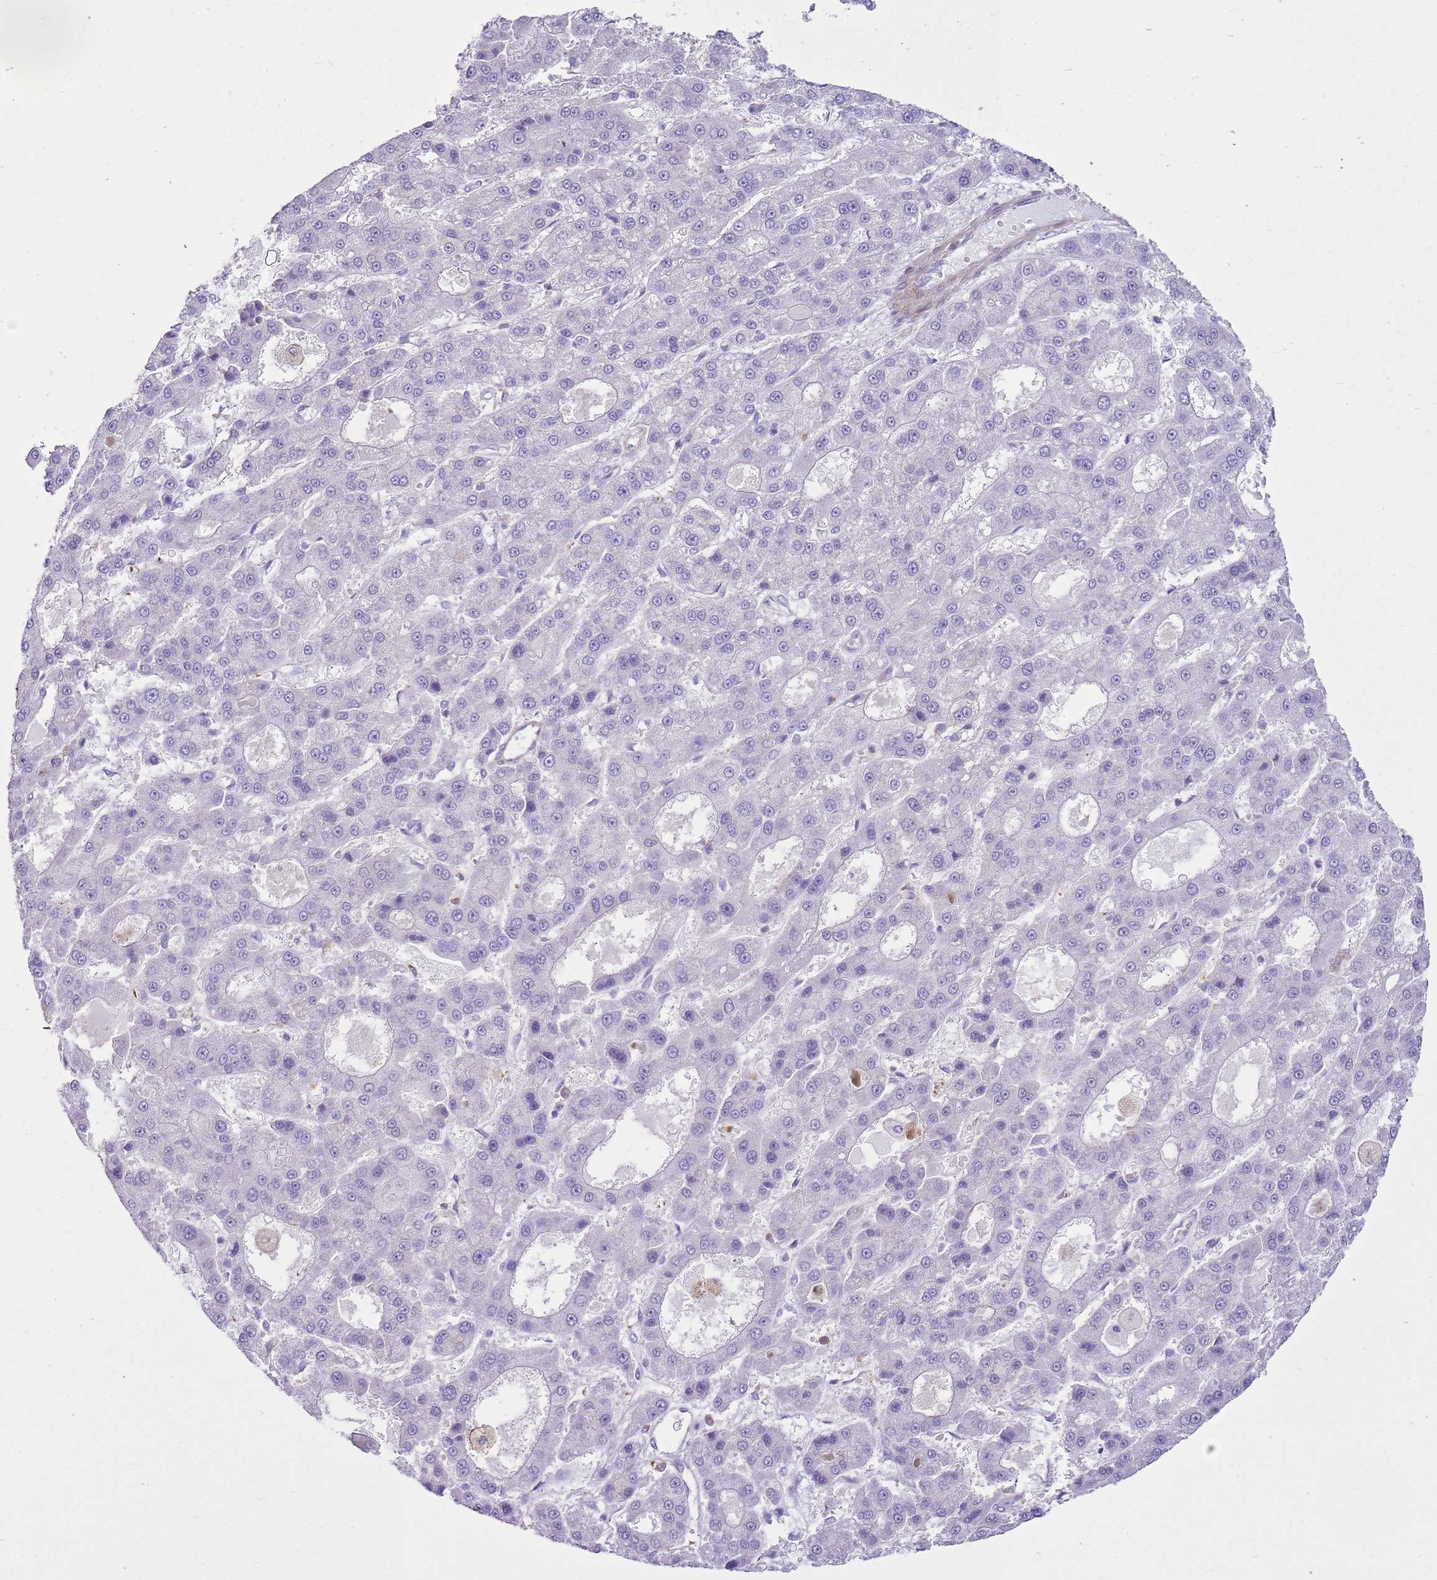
{"staining": {"intensity": "negative", "quantity": "none", "location": "none"}, "tissue": "liver cancer", "cell_type": "Tumor cells", "image_type": "cancer", "snomed": [{"axis": "morphology", "description": "Carcinoma, Hepatocellular, NOS"}, {"axis": "topography", "description": "Liver"}], "caption": "Immunohistochemistry histopathology image of liver cancer (hepatocellular carcinoma) stained for a protein (brown), which exhibits no expression in tumor cells.", "gene": "SNX21", "patient": {"sex": "male", "age": 70}}